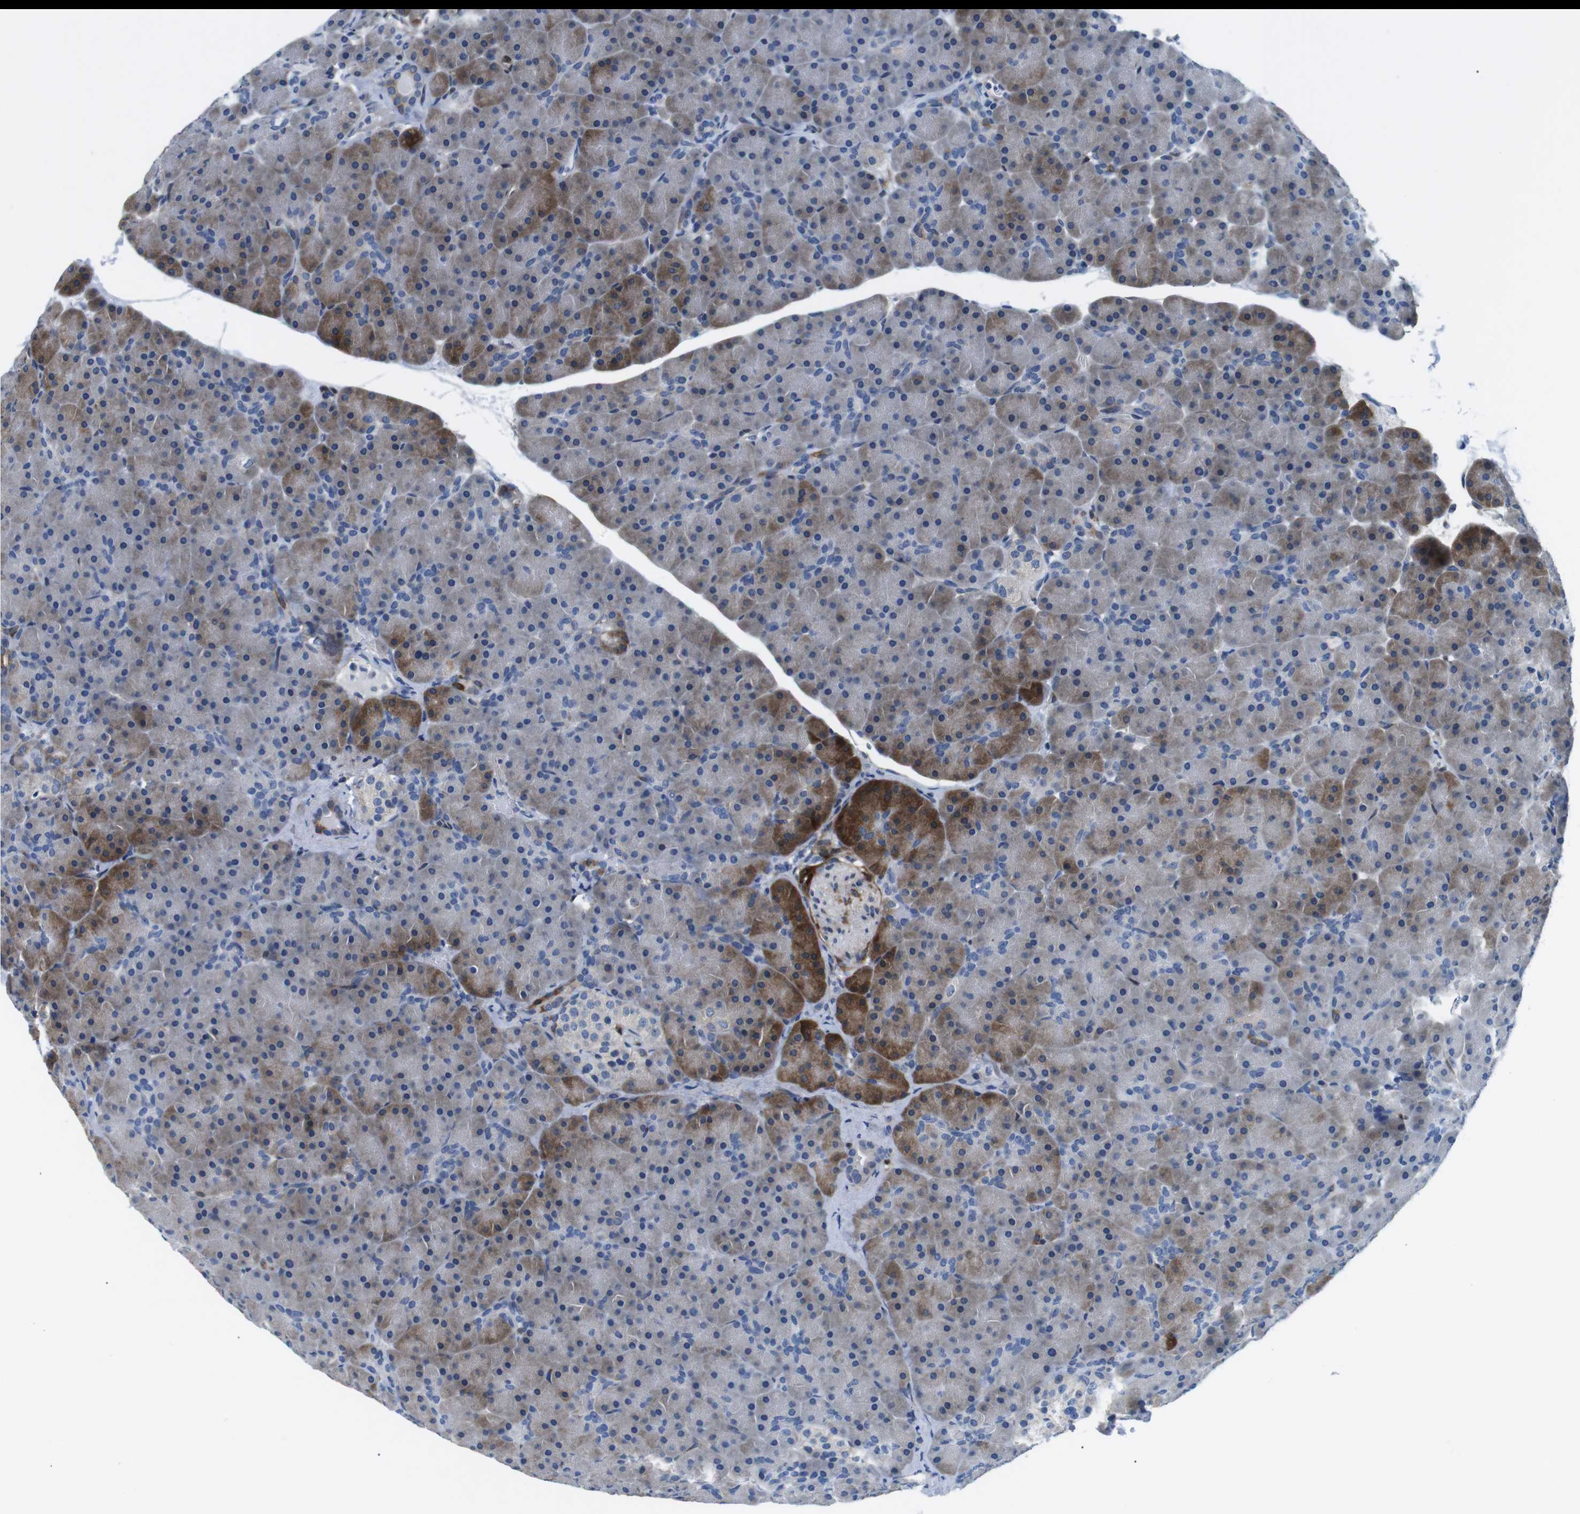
{"staining": {"intensity": "moderate", "quantity": "25%-75%", "location": "cytoplasmic/membranous"}, "tissue": "pancreas", "cell_type": "Exocrine glandular cells", "image_type": "normal", "snomed": [{"axis": "morphology", "description": "Normal tissue, NOS"}, {"axis": "topography", "description": "Pancreas"}], "caption": "Immunohistochemistry staining of unremarkable pancreas, which reveals medium levels of moderate cytoplasmic/membranous expression in about 25%-75% of exocrine glandular cells indicating moderate cytoplasmic/membranous protein expression. The staining was performed using DAB (brown) for protein detection and nuclei were counterstained in hematoxylin (blue).", "gene": "PHLDA1", "patient": {"sex": "male", "age": 66}}